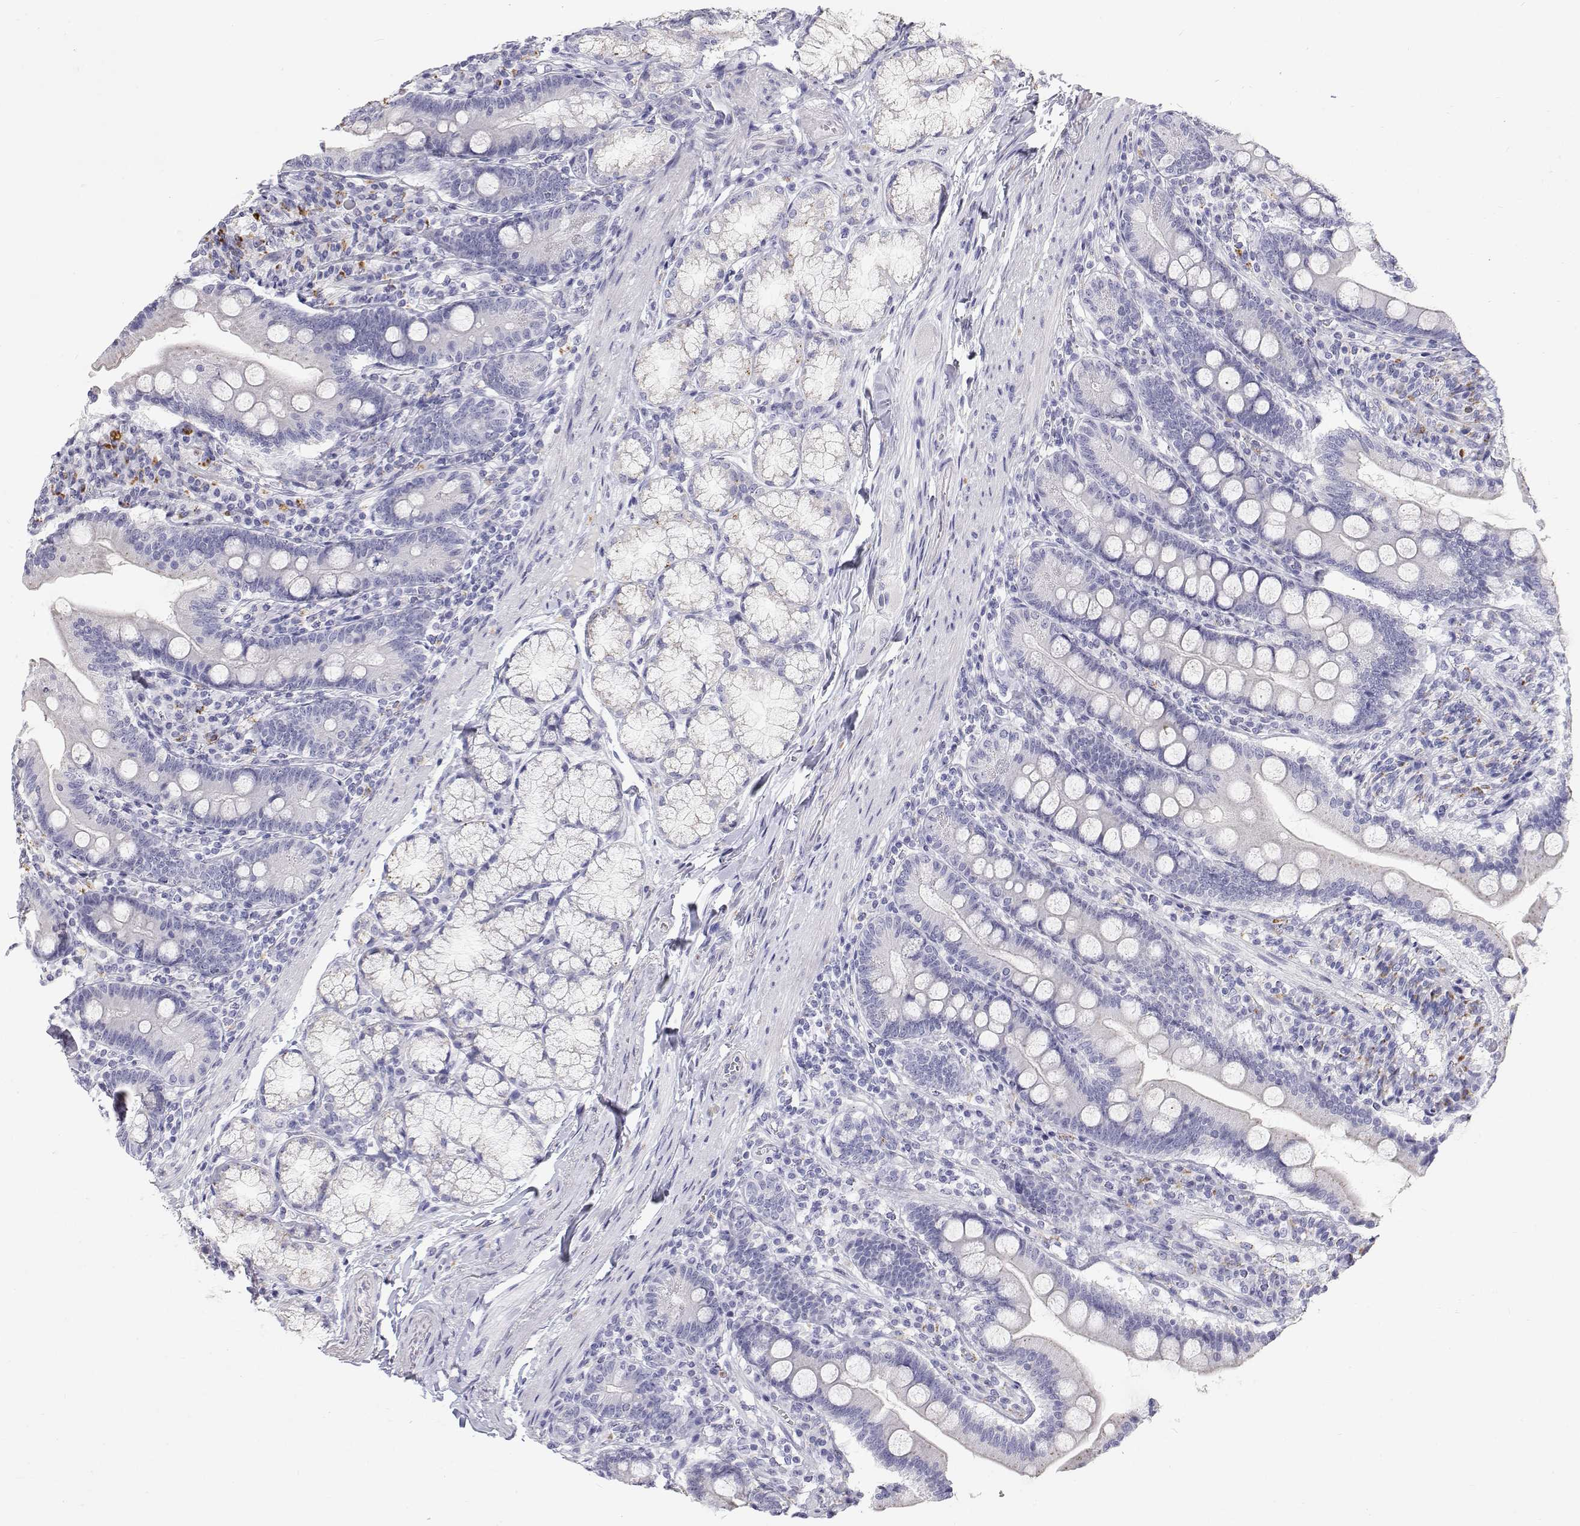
{"staining": {"intensity": "negative", "quantity": "none", "location": "none"}, "tissue": "duodenum", "cell_type": "Glandular cells", "image_type": "normal", "snomed": [{"axis": "morphology", "description": "Normal tissue, NOS"}, {"axis": "topography", "description": "Duodenum"}], "caption": "IHC of normal duodenum reveals no positivity in glandular cells.", "gene": "NCR2", "patient": {"sex": "female", "age": 67}}